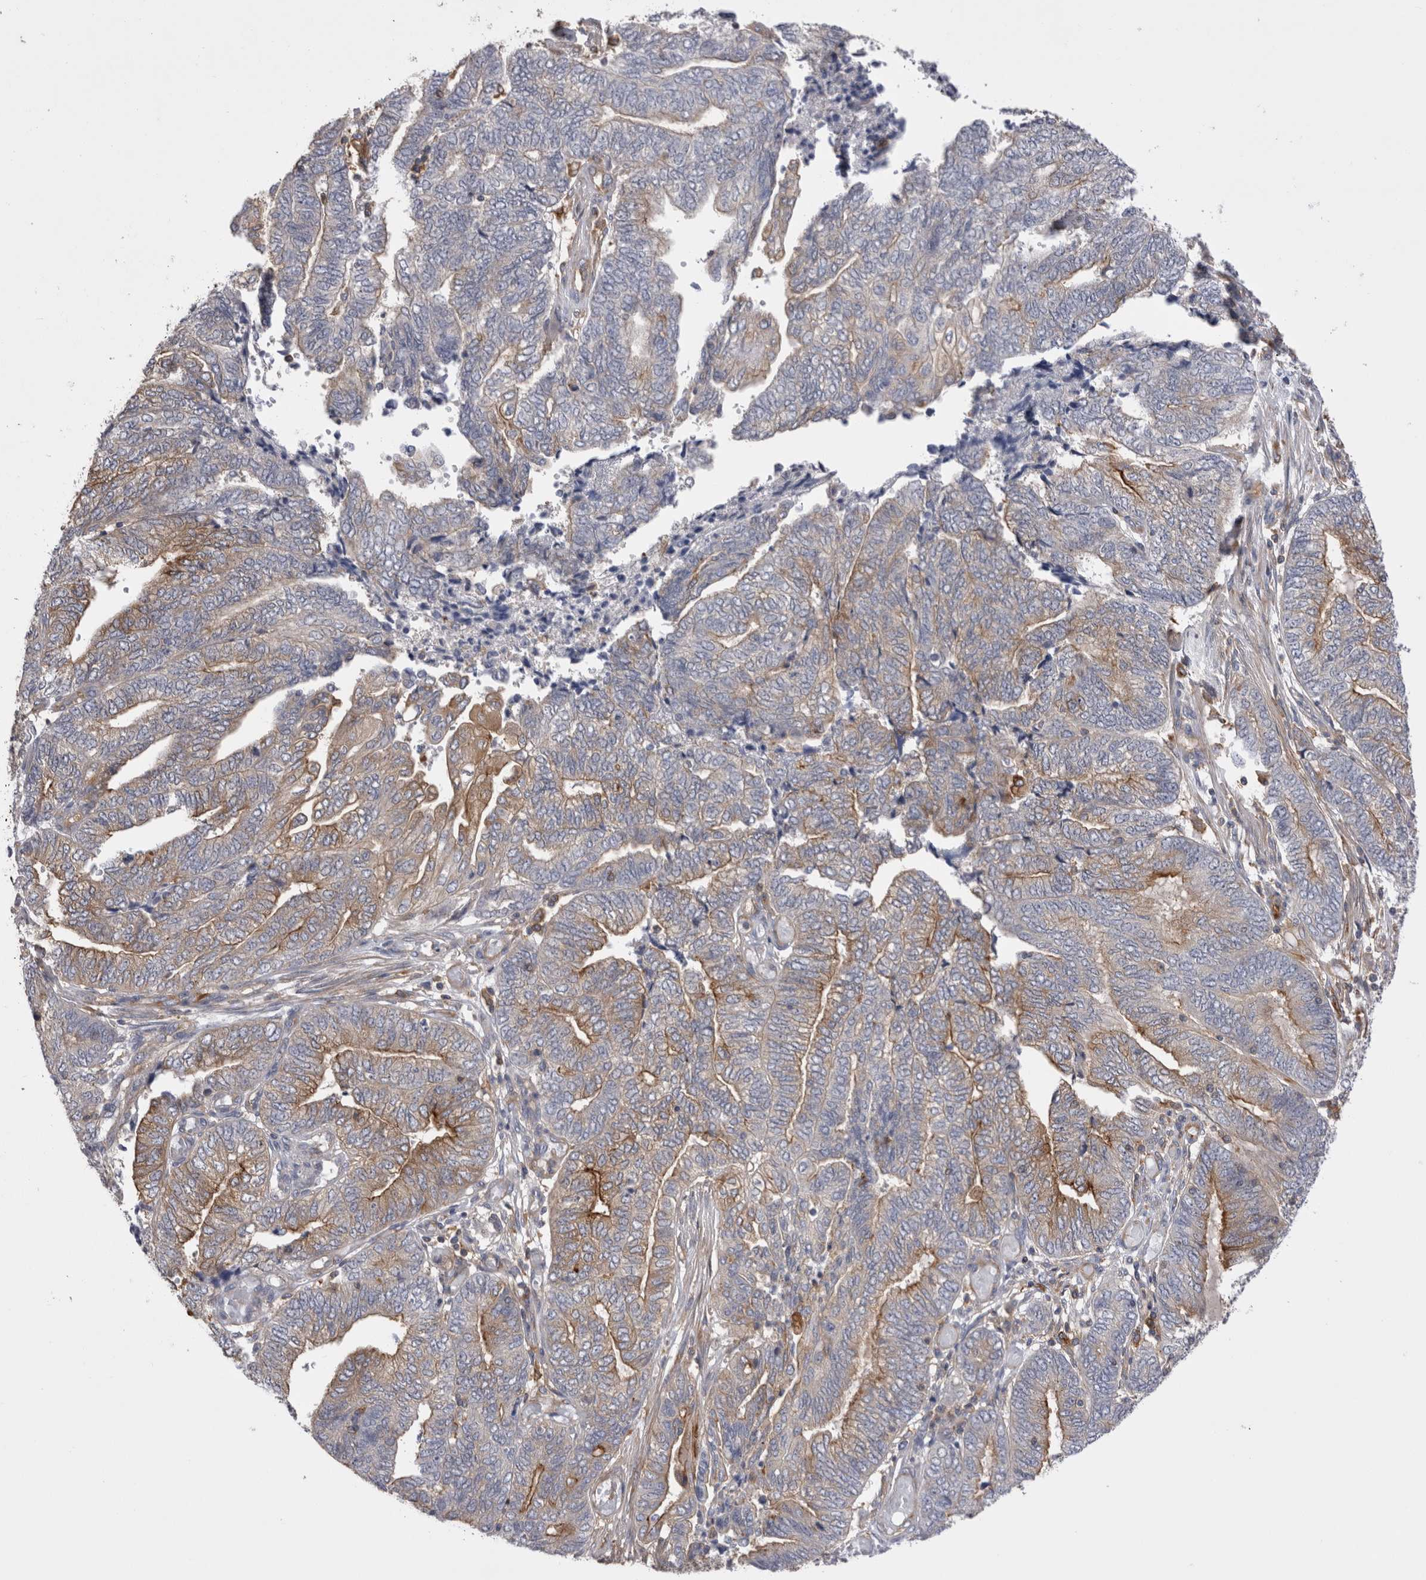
{"staining": {"intensity": "moderate", "quantity": "25%-75%", "location": "cytoplasmic/membranous"}, "tissue": "endometrial cancer", "cell_type": "Tumor cells", "image_type": "cancer", "snomed": [{"axis": "morphology", "description": "Adenocarcinoma, NOS"}, {"axis": "topography", "description": "Uterus"}, {"axis": "topography", "description": "Endometrium"}], "caption": "Immunohistochemistry image of neoplastic tissue: endometrial adenocarcinoma stained using immunohistochemistry (IHC) demonstrates medium levels of moderate protein expression localized specifically in the cytoplasmic/membranous of tumor cells, appearing as a cytoplasmic/membranous brown color.", "gene": "RAB11FIP1", "patient": {"sex": "female", "age": 70}}